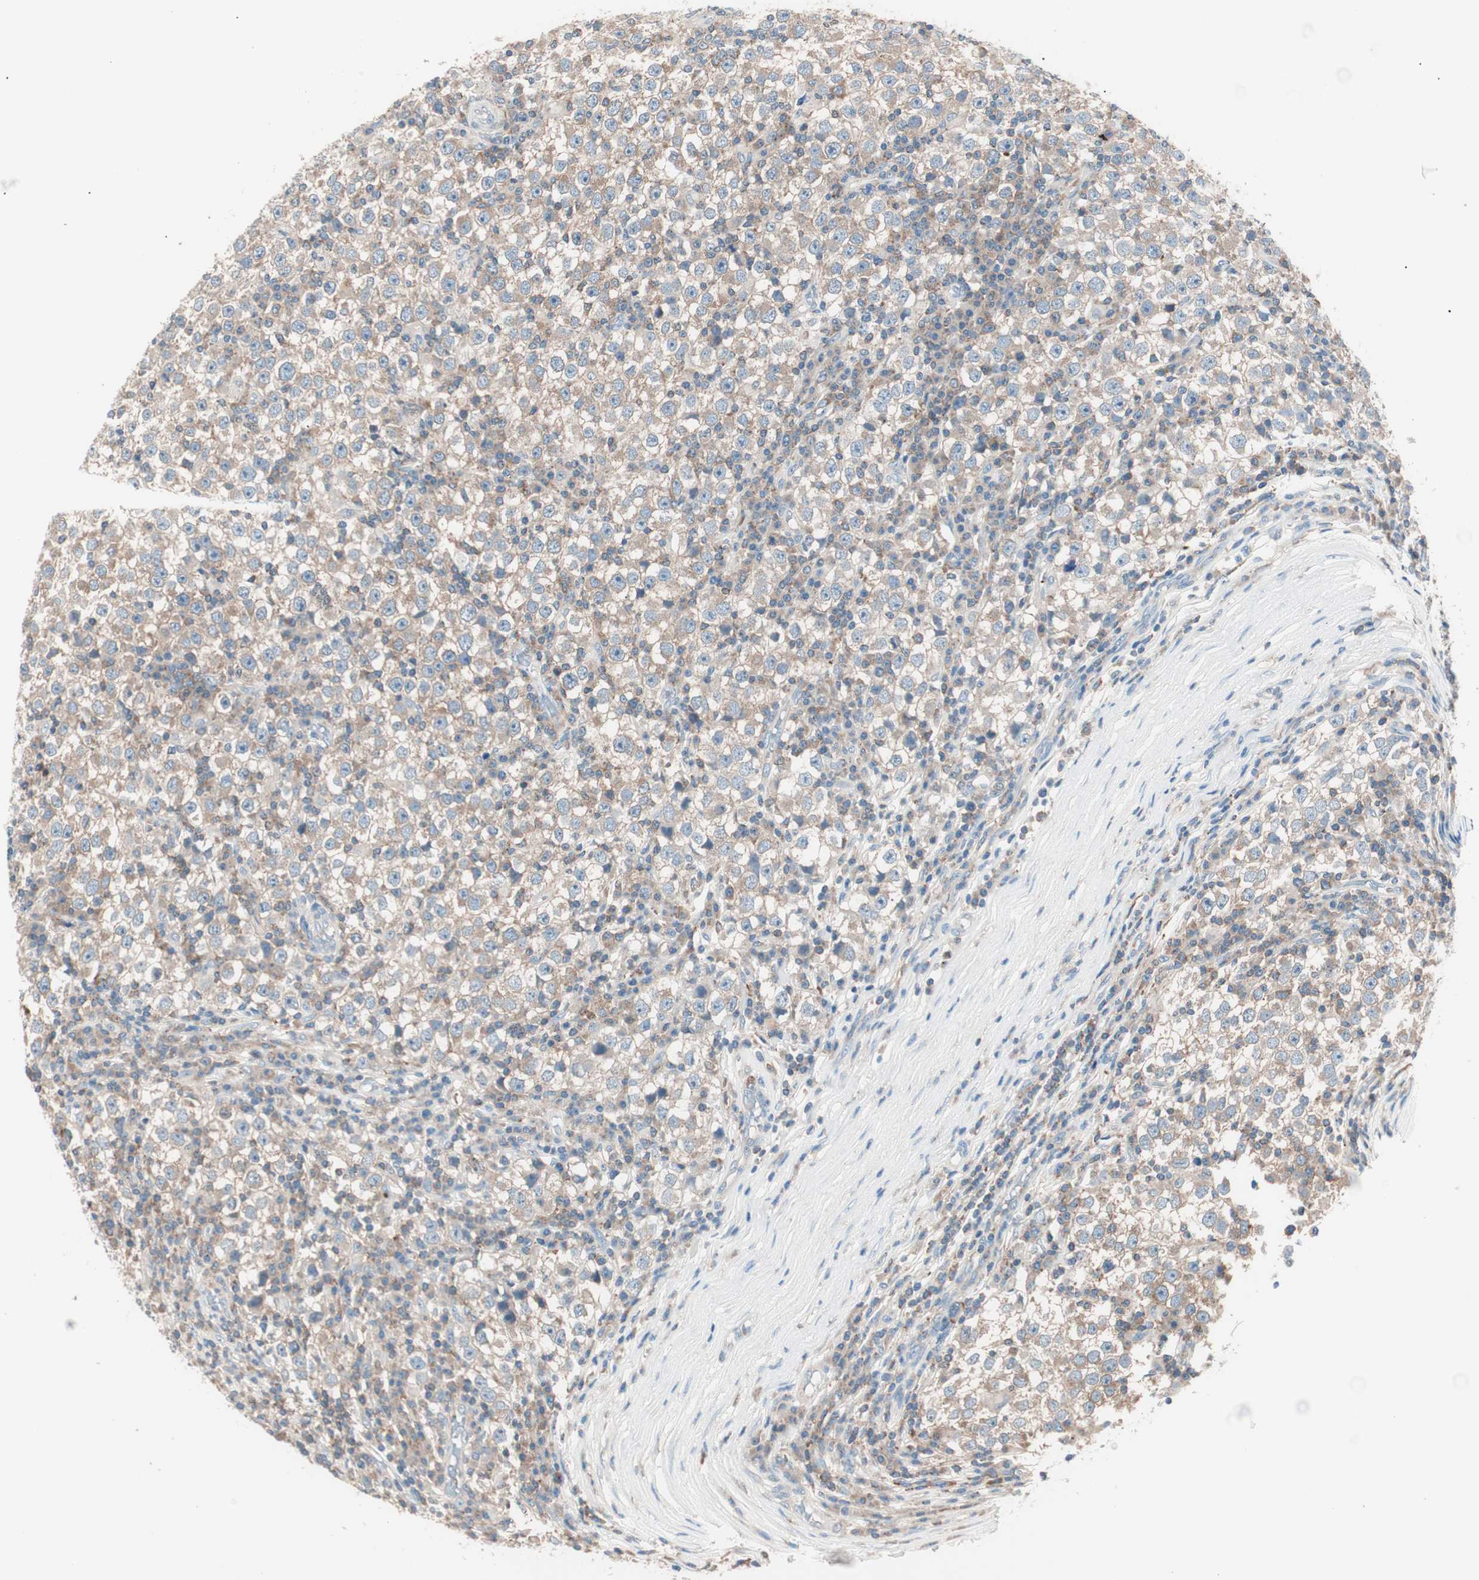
{"staining": {"intensity": "weak", "quantity": "25%-75%", "location": "cytoplasmic/membranous"}, "tissue": "testis cancer", "cell_type": "Tumor cells", "image_type": "cancer", "snomed": [{"axis": "morphology", "description": "Seminoma, NOS"}, {"axis": "topography", "description": "Testis"}], "caption": "An image of human testis seminoma stained for a protein demonstrates weak cytoplasmic/membranous brown staining in tumor cells. Nuclei are stained in blue.", "gene": "RAD54B", "patient": {"sex": "male", "age": 65}}